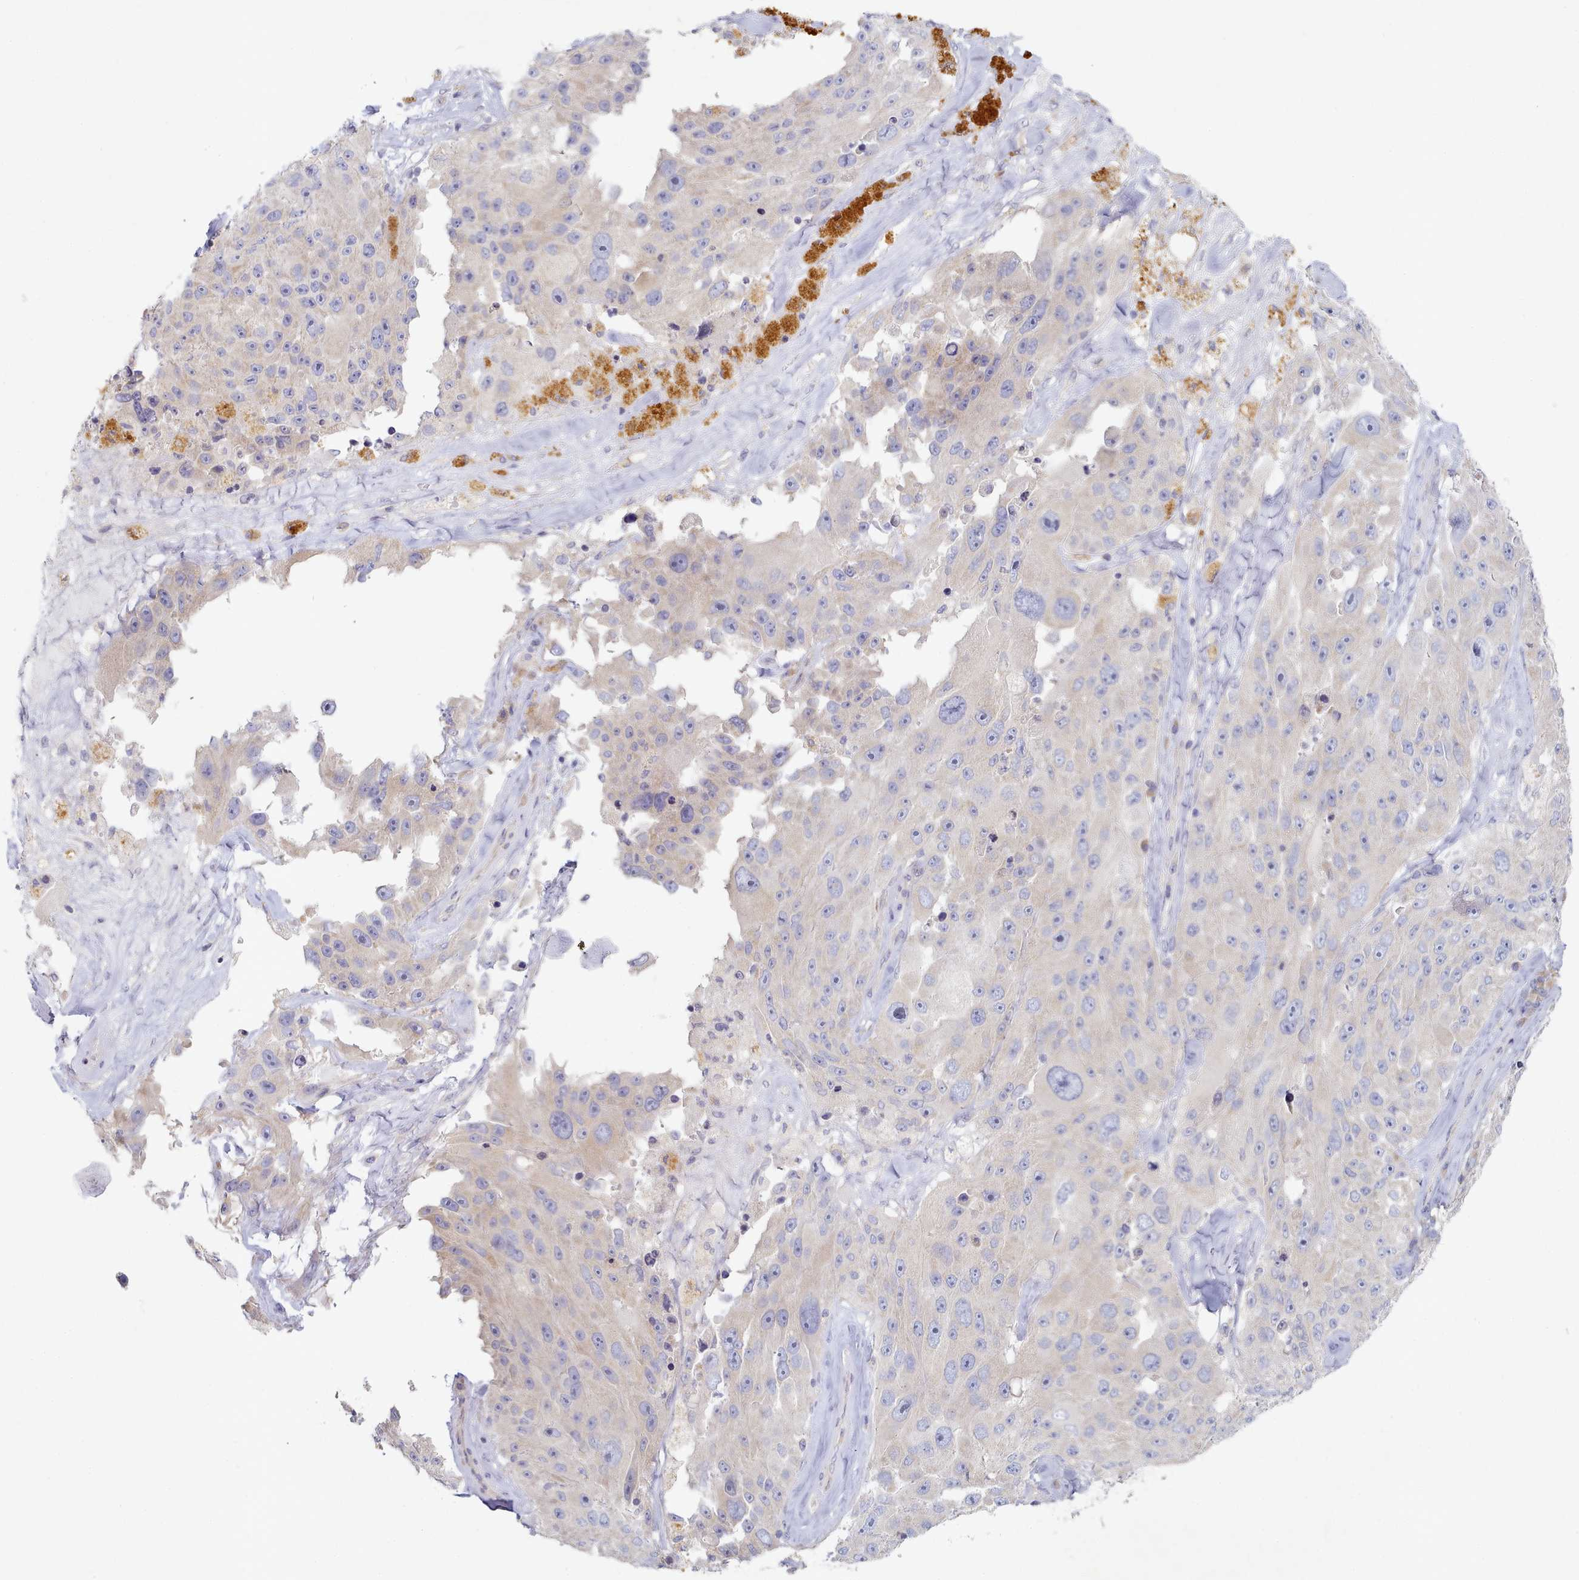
{"staining": {"intensity": "weak", "quantity": "<25%", "location": "cytoplasmic/membranous"}, "tissue": "melanoma", "cell_type": "Tumor cells", "image_type": "cancer", "snomed": [{"axis": "morphology", "description": "Malignant melanoma, Metastatic site"}, {"axis": "topography", "description": "Lymph node"}], "caption": "There is no significant staining in tumor cells of malignant melanoma (metastatic site).", "gene": "TYW1B", "patient": {"sex": "male", "age": 62}}